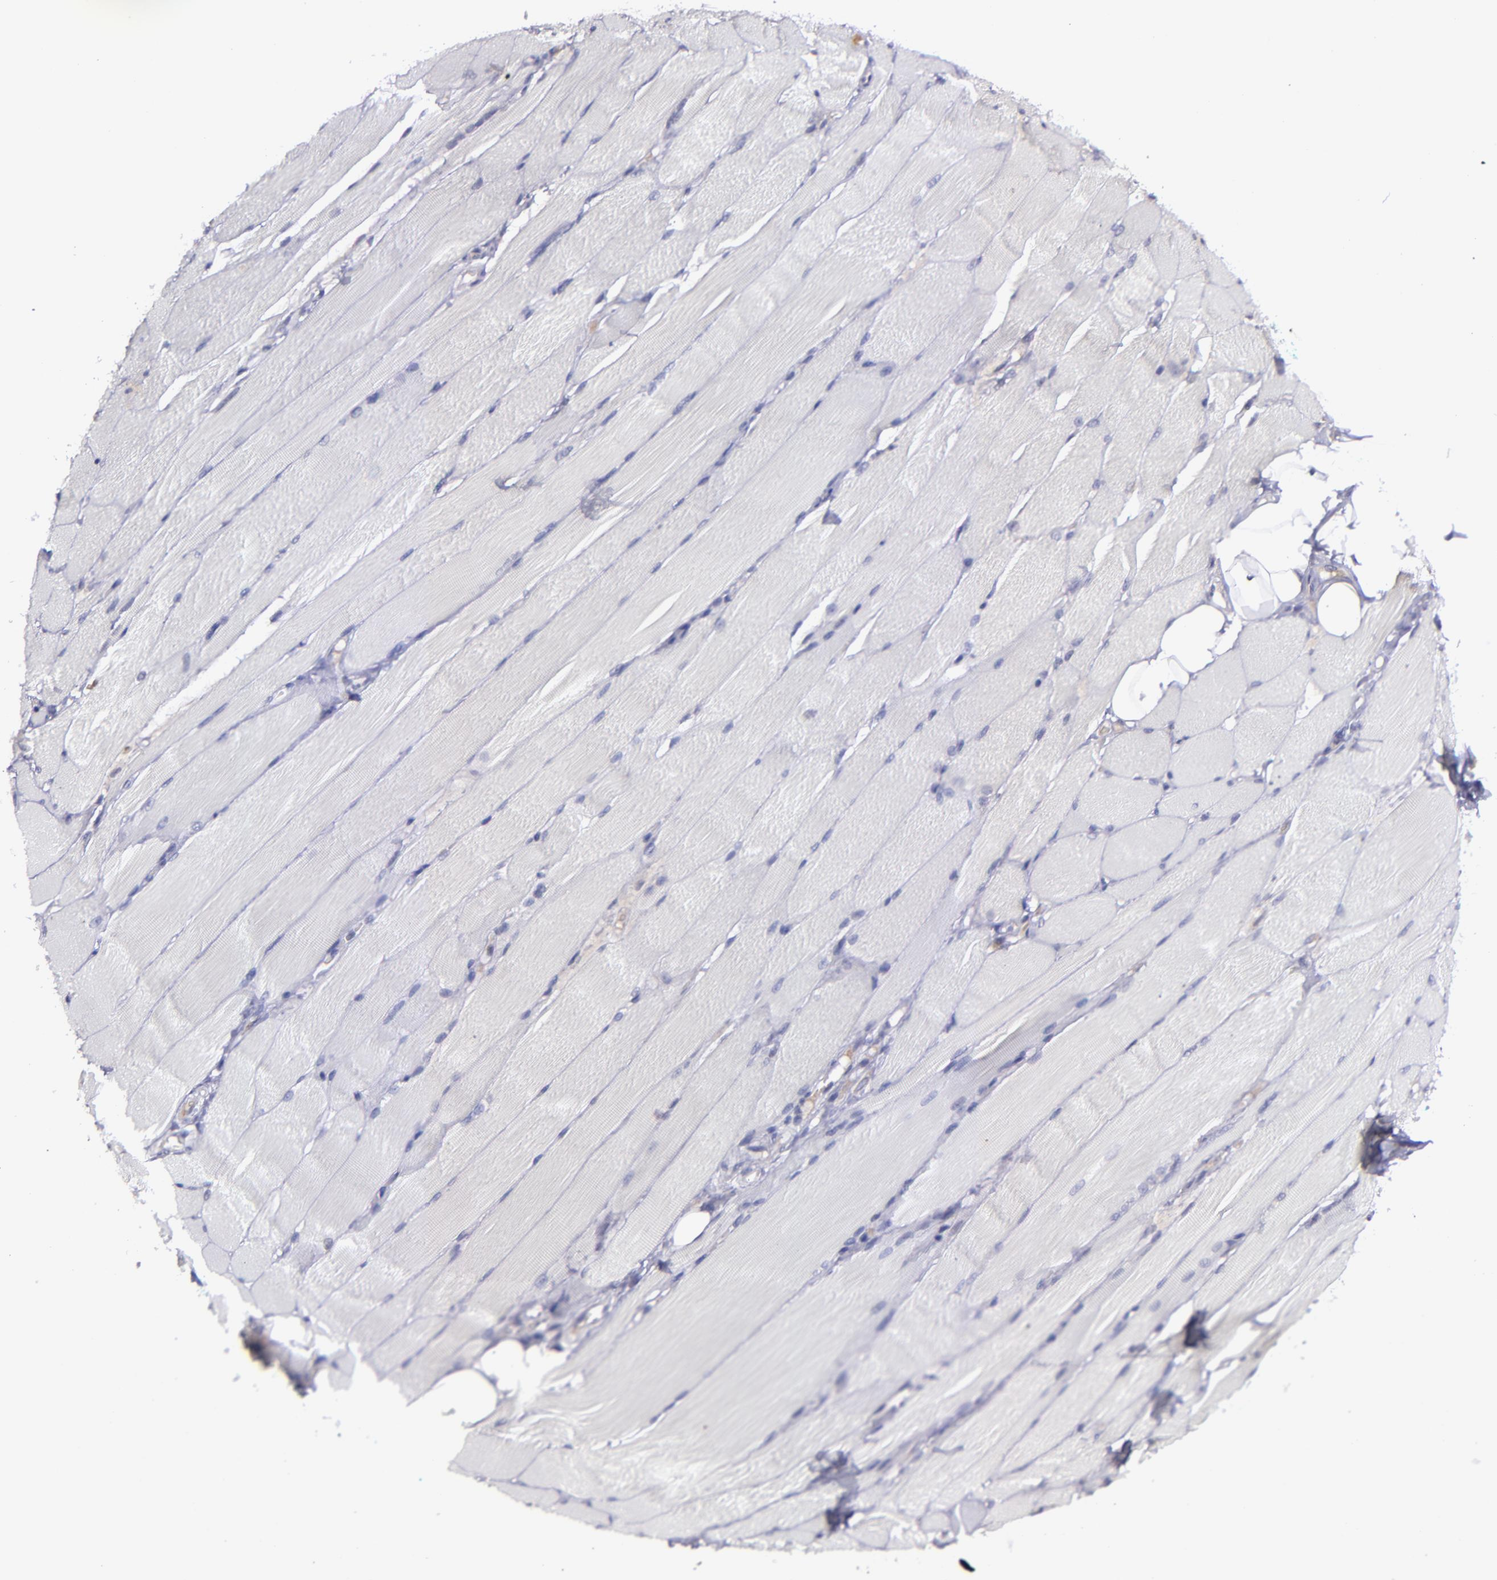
{"staining": {"intensity": "negative", "quantity": "none", "location": "none"}, "tissue": "skeletal muscle", "cell_type": "Myocytes", "image_type": "normal", "snomed": [{"axis": "morphology", "description": "Normal tissue, NOS"}, {"axis": "topography", "description": "Skeletal muscle"}, {"axis": "topography", "description": "Peripheral nerve tissue"}], "caption": "Immunohistochemical staining of normal skeletal muscle demonstrates no significant positivity in myocytes.", "gene": "MASP1", "patient": {"sex": "female", "age": 84}}